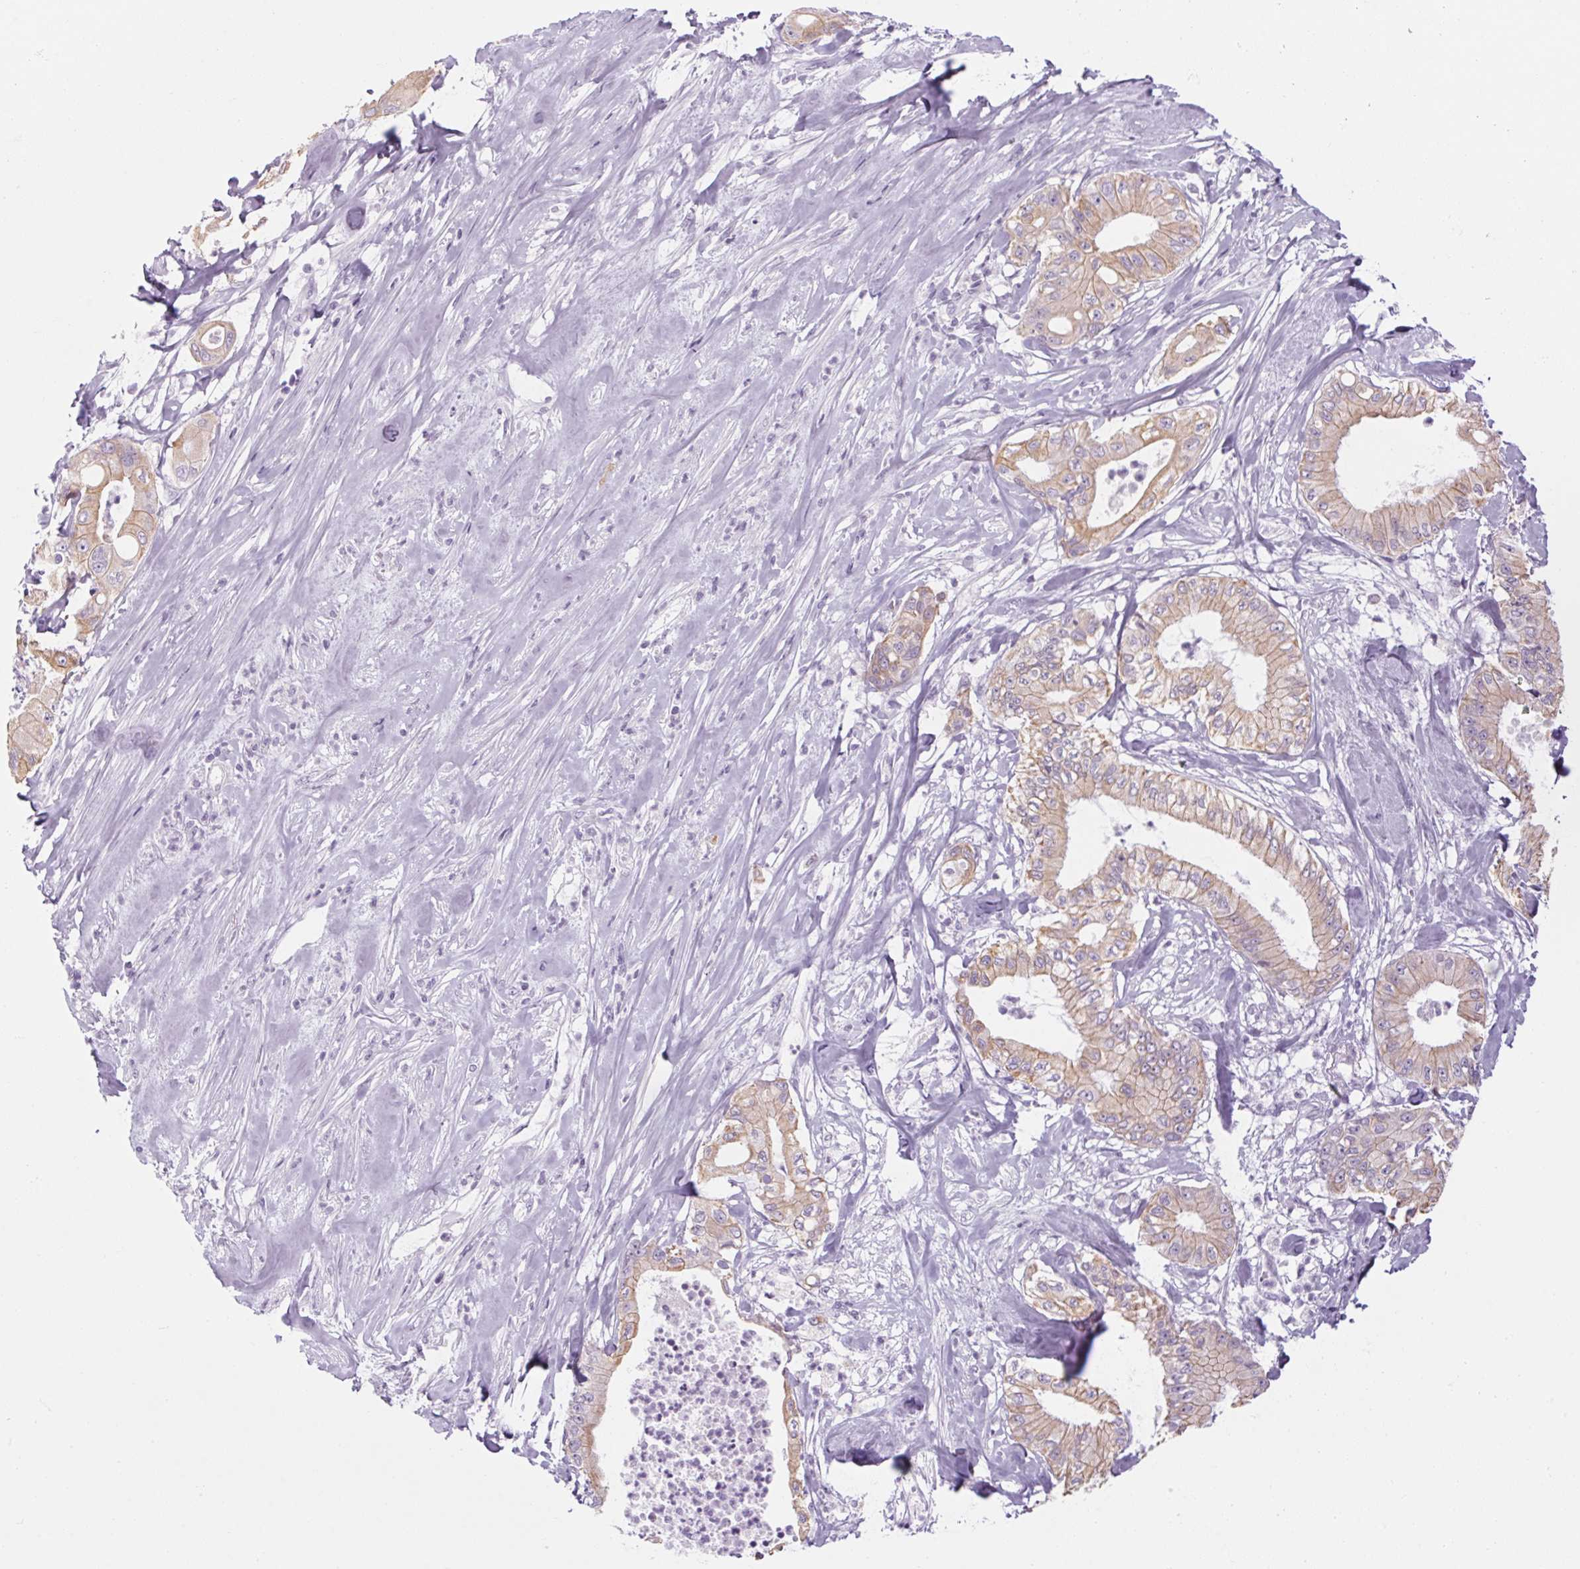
{"staining": {"intensity": "weak", "quantity": "25%-75%", "location": "cytoplasmic/membranous"}, "tissue": "pancreatic cancer", "cell_type": "Tumor cells", "image_type": "cancer", "snomed": [{"axis": "morphology", "description": "Adenocarcinoma, NOS"}, {"axis": "topography", "description": "Pancreas"}], "caption": "Brown immunohistochemical staining in human pancreatic cancer (adenocarcinoma) exhibits weak cytoplasmic/membranous positivity in approximately 25%-75% of tumor cells.", "gene": "RPTN", "patient": {"sex": "male", "age": 71}}